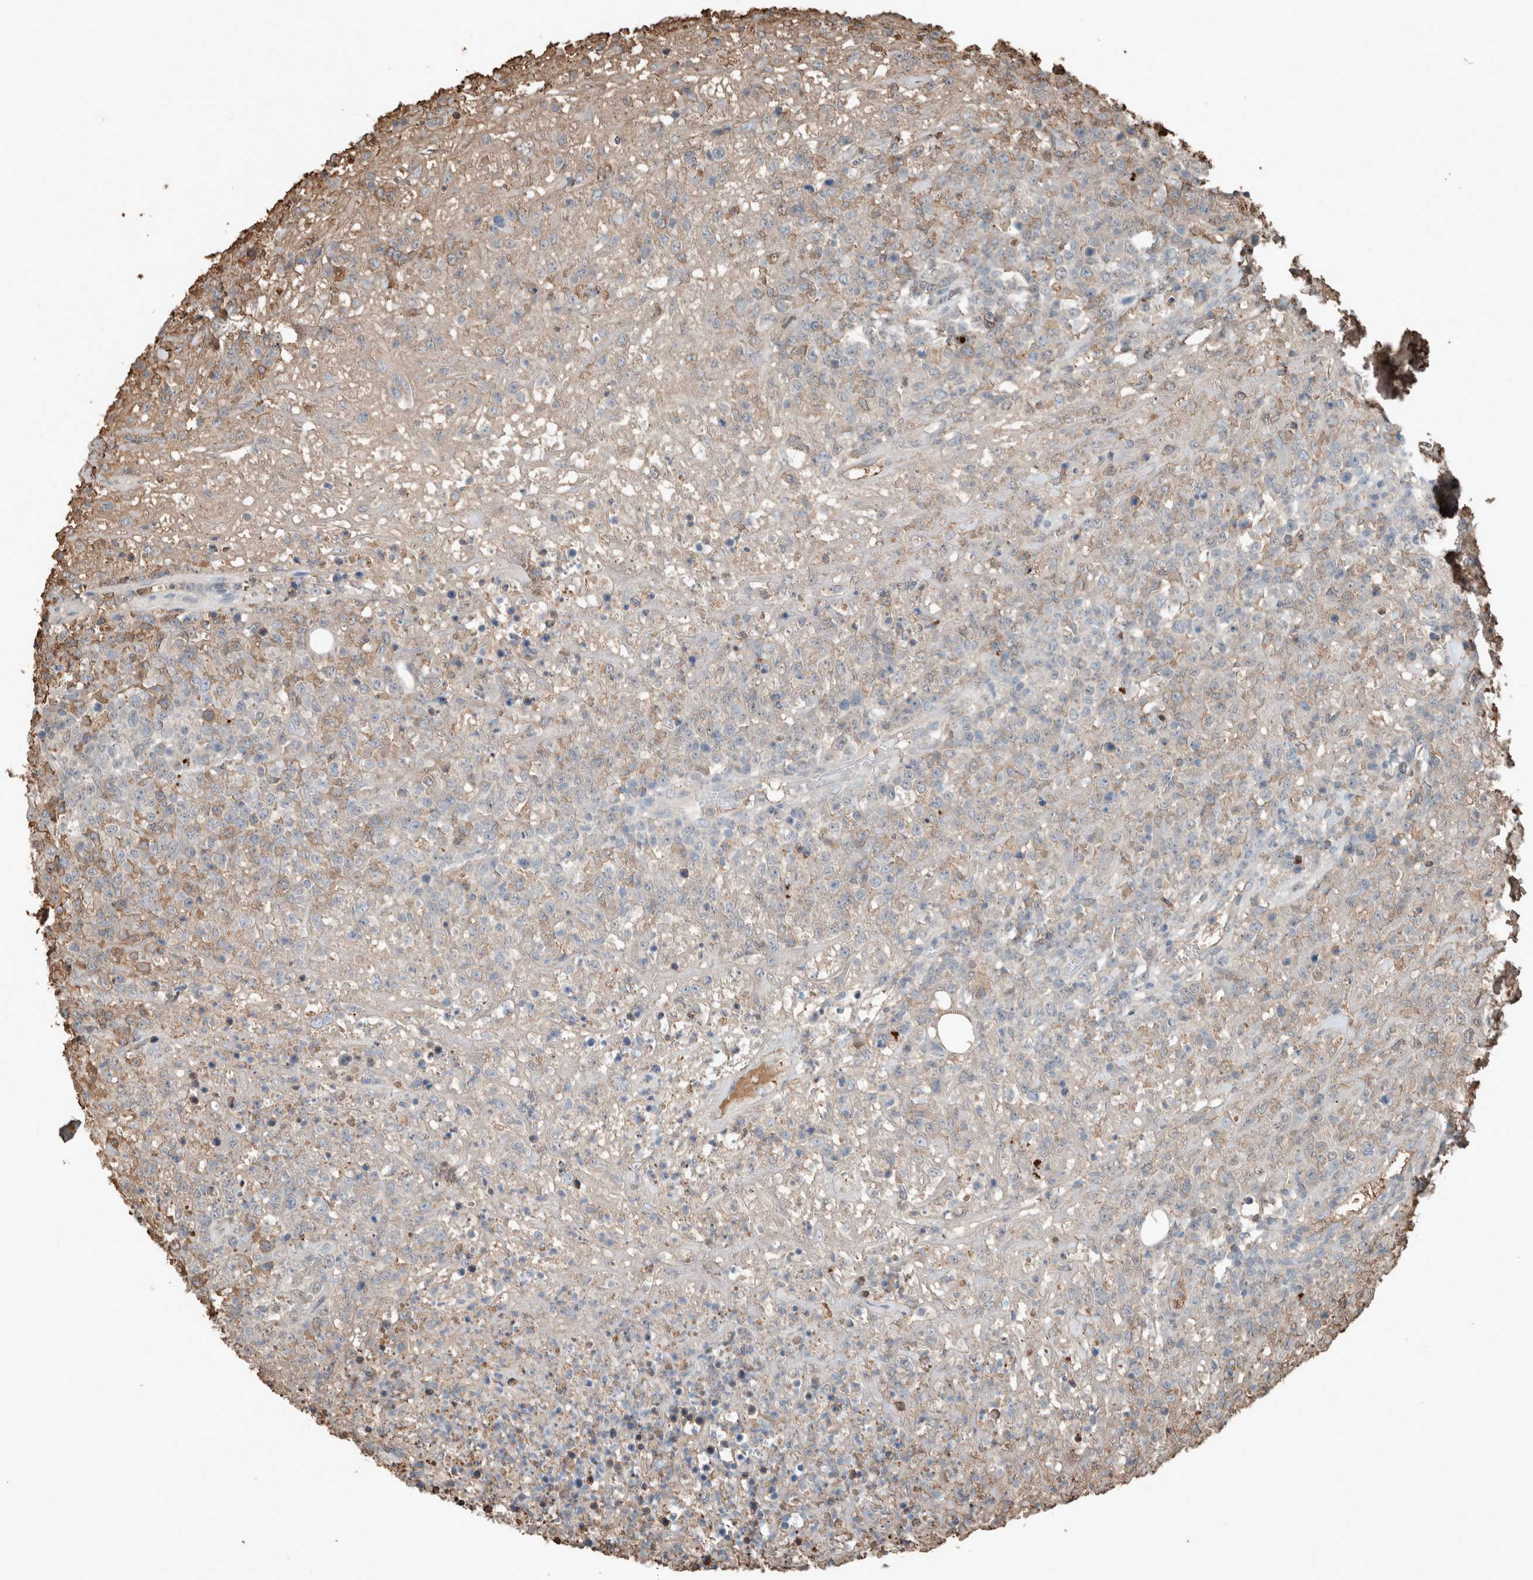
{"staining": {"intensity": "weak", "quantity": "25%-75%", "location": "cytoplasmic/membranous"}, "tissue": "lymphoma", "cell_type": "Tumor cells", "image_type": "cancer", "snomed": [{"axis": "morphology", "description": "Malignant lymphoma, non-Hodgkin's type, High grade"}, {"axis": "topography", "description": "Colon"}], "caption": "Tumor cells reveal low levels of weak cytoplasmic/membranous positivity in approximately 25%-75% of cells in high-grade malignant lymphoma, non-Hodgkin's type.", "gene": "USP34", "patient": {"sex": "female", "age": 53}}